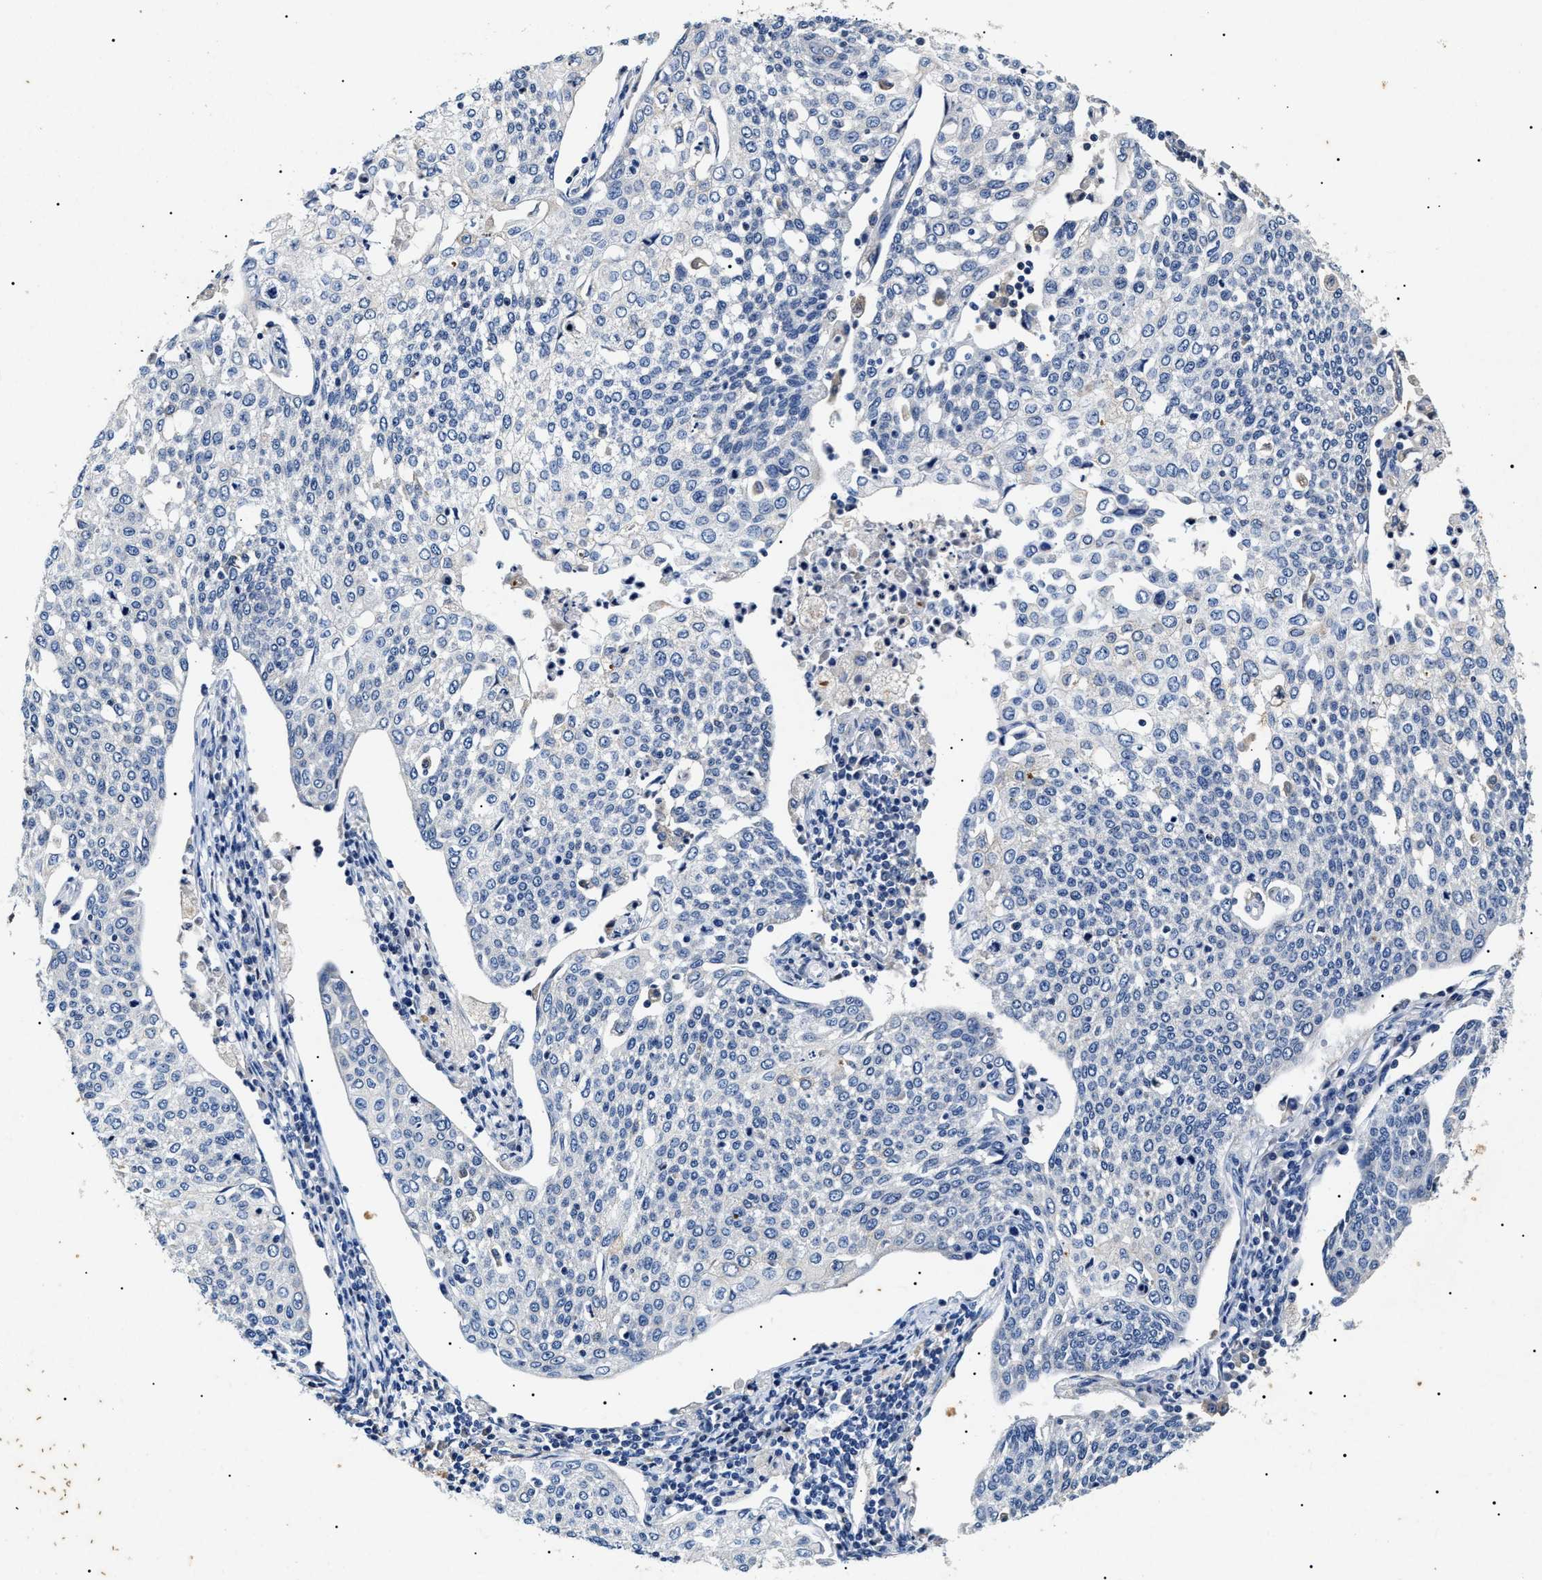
{"staining": {"intensity": "negative", "quantity": "none", "location": "none"}, "tissue": "cervical cancer", "cell_type": "Tumor cells", "image_type": "cancer", "snomed": [{"axis": "morphology", "description": "Squamous cell carcinoma, NOS"}, {"axis": "topography", "description": "Cervix"}], "caption": "The photomicrograph reveals no staining of tumor cells in cervical cancer (squamous cell carcinoma).", "gene": "LRRC8E", "patient": {"sex": "female", "age": 34}}